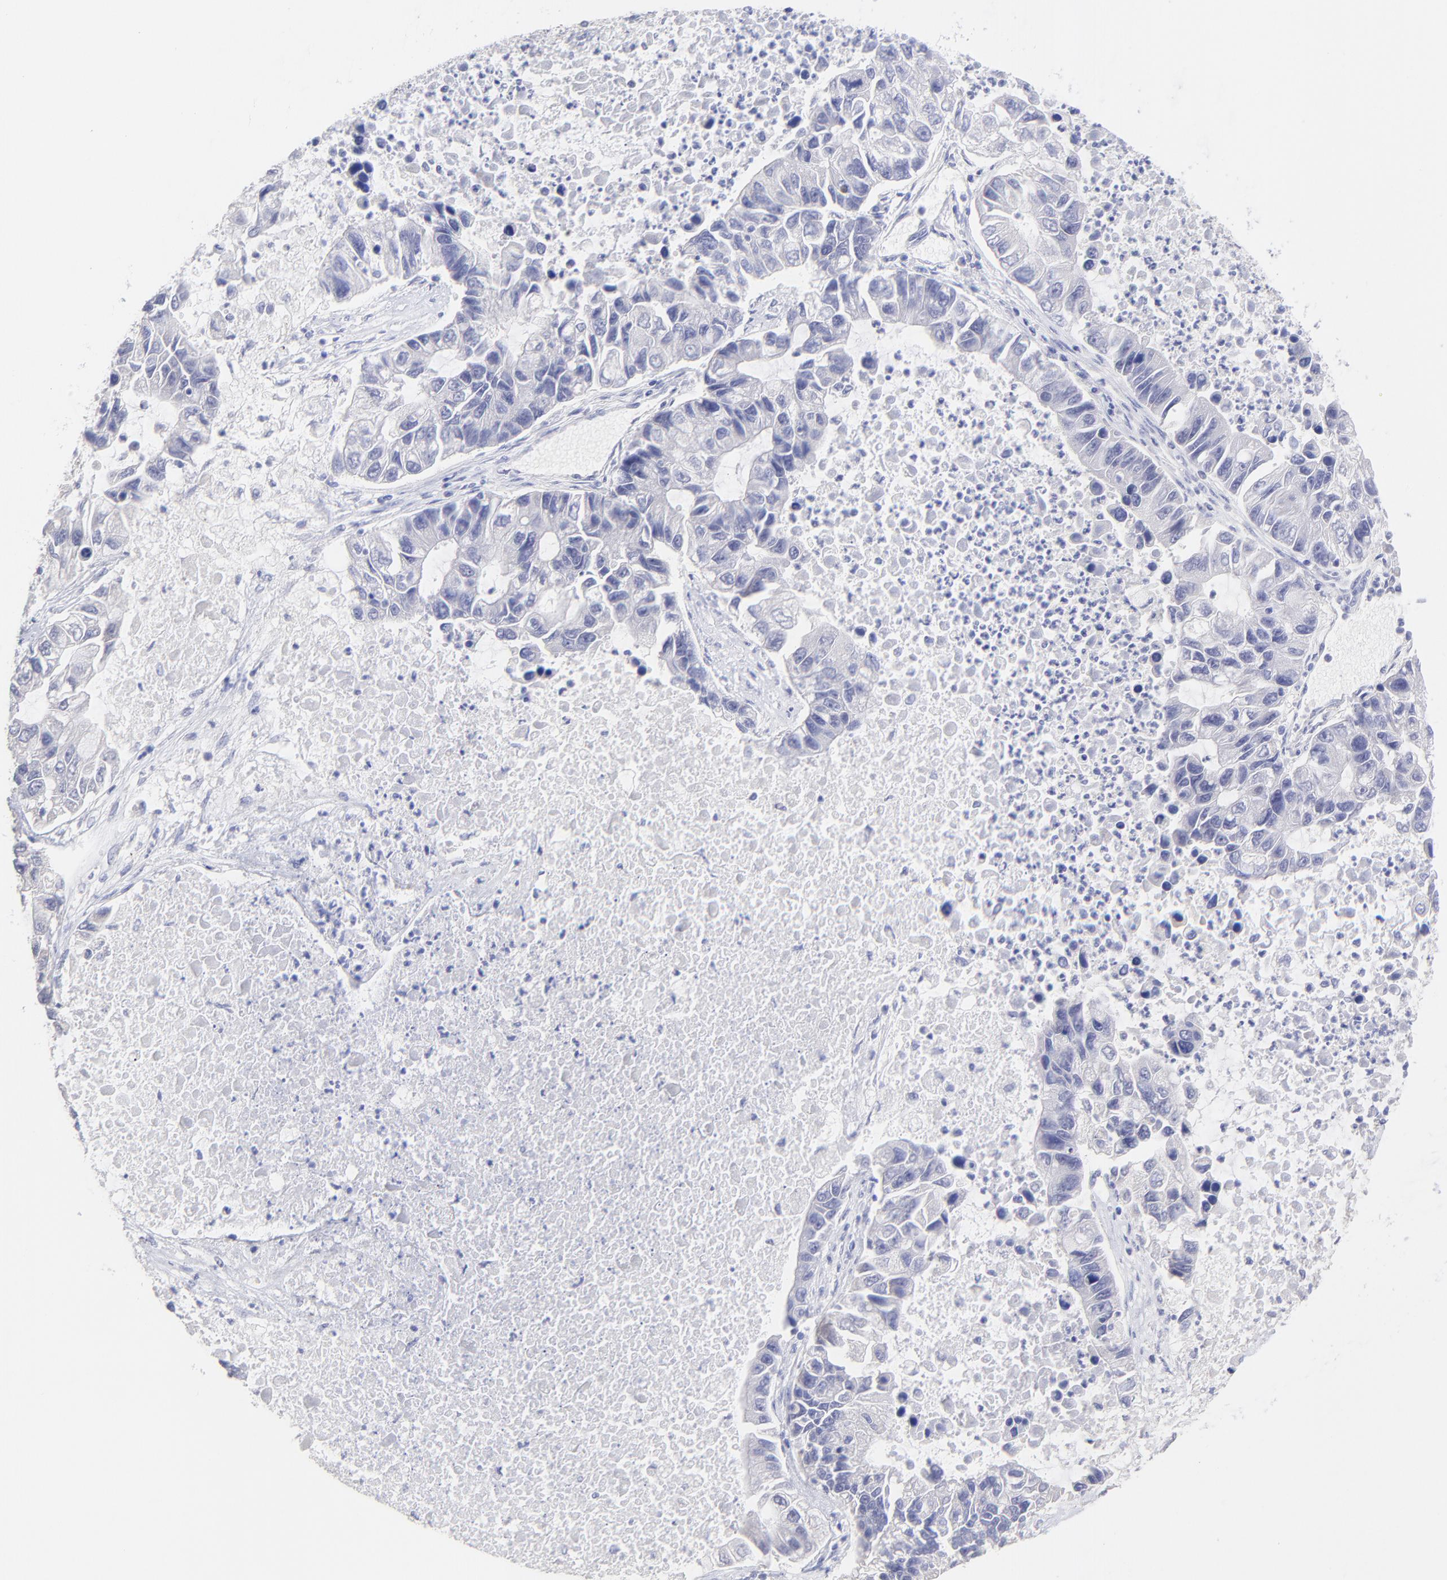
{"staining": {"intensity": "negative", "quantity": "none", "location": "none"}, "tissue": "lung cancer", "cell_type": "Tumor cells", "image_type": "cancer", "snomed": [{"axis": "morphology", "description": "Adenocarcinoma, NOS"}, {"axis": "topography", "description": "Lung"}], "caption": "Tumor cells show no significant positivity in lung cancer.", "gene": "KLF4", "patient": {"sex": "female", "age": 51}}